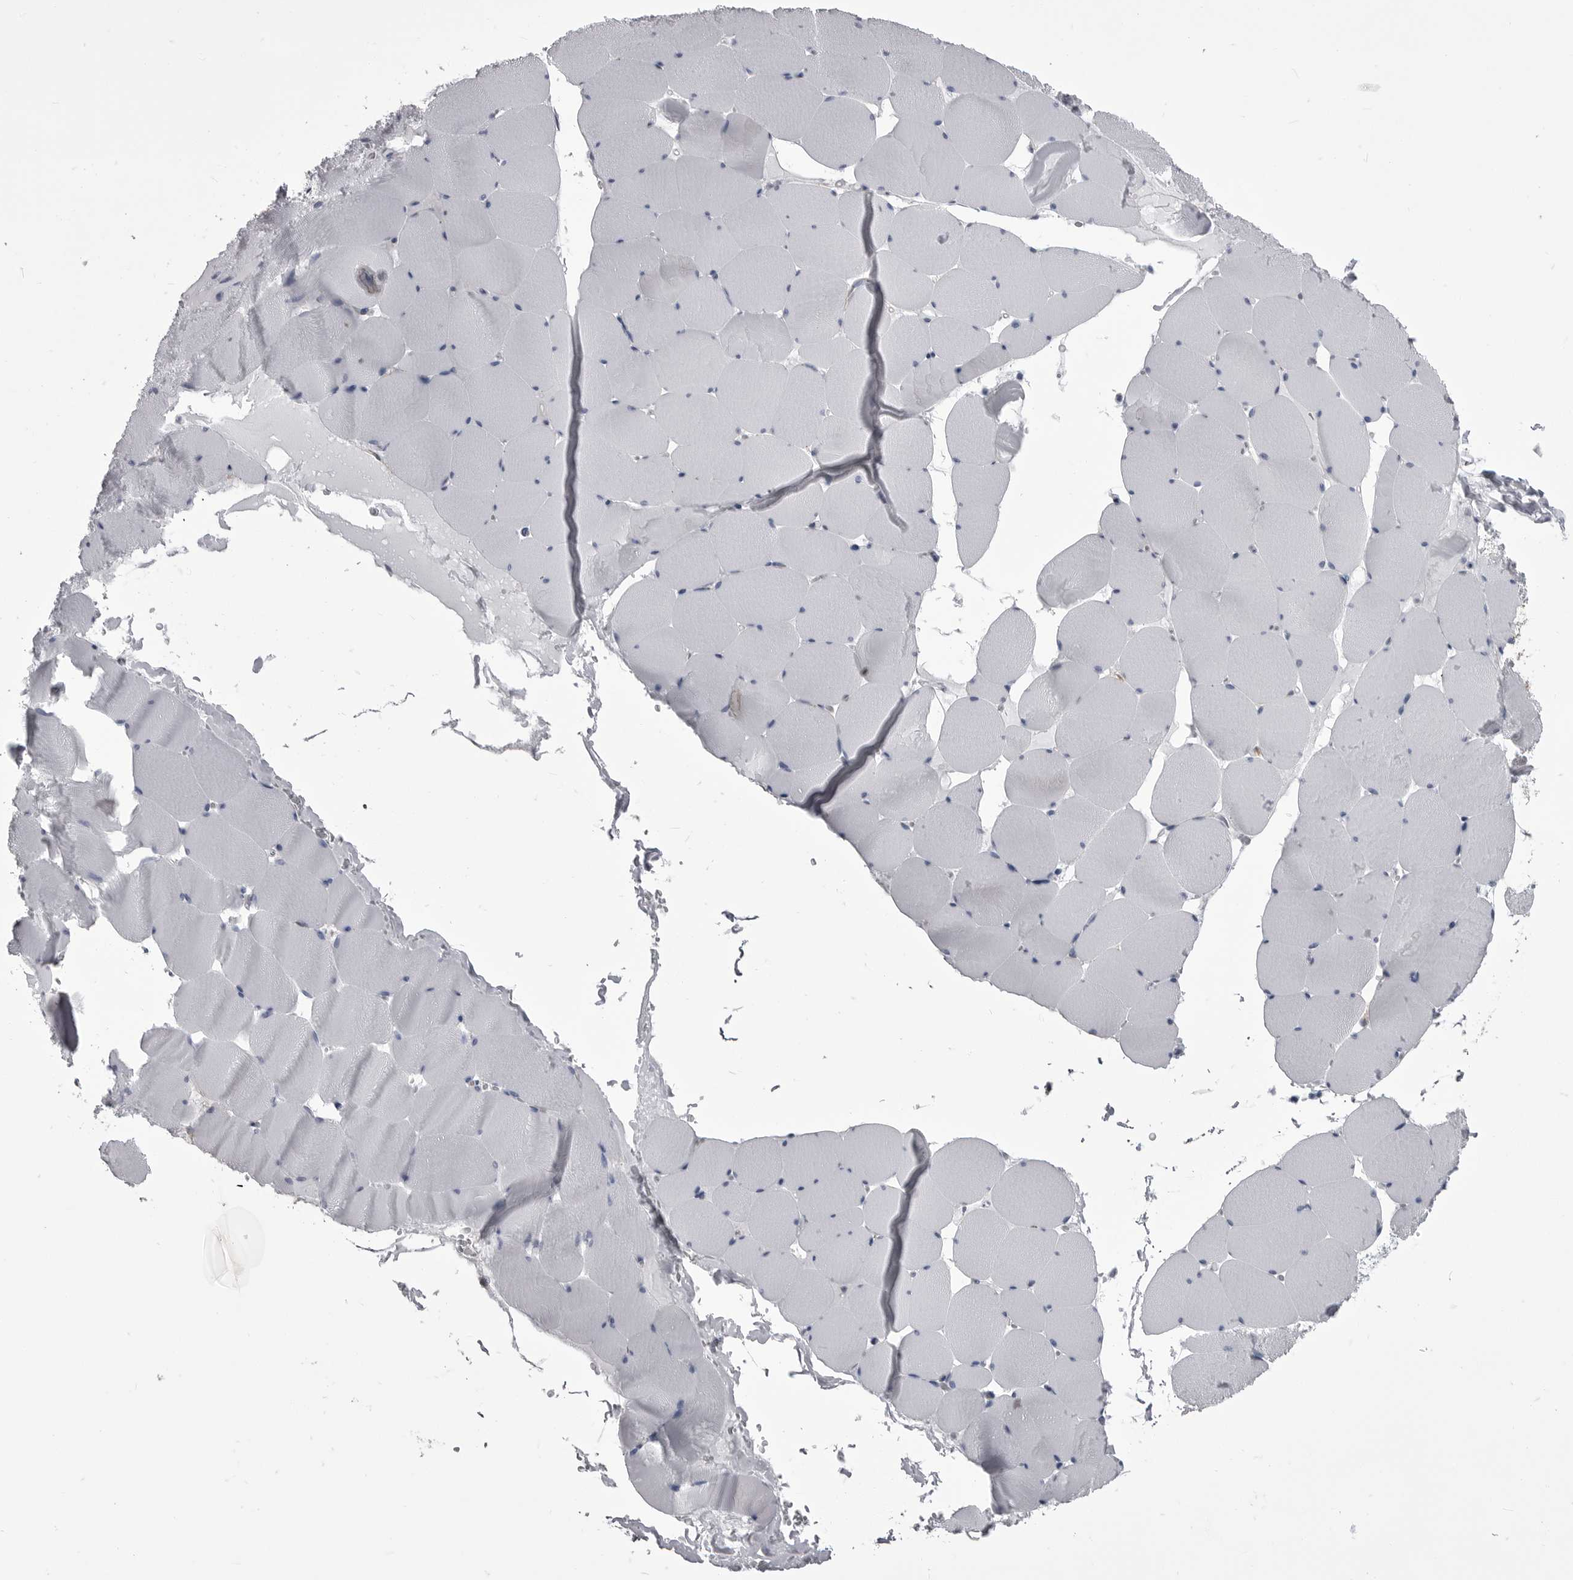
{"staining": {"intensity": "negative", "quantity": "none", "location": "none"}, "tissue": "skeletal muscle", "cell_type": "Myocytes", "image_type": "normal", "snomed": [{"axis": "morphology", "description": "Normal tissue, NOS"}, {"axis": "topography", "description": "Skeletal muscle"}], "caption": "Photomicrograph shows no significant protein expression in myocytes of benign skeletal muscle.", "gene": "ANK2", "patient": {"sex": "male", "age": 62}}